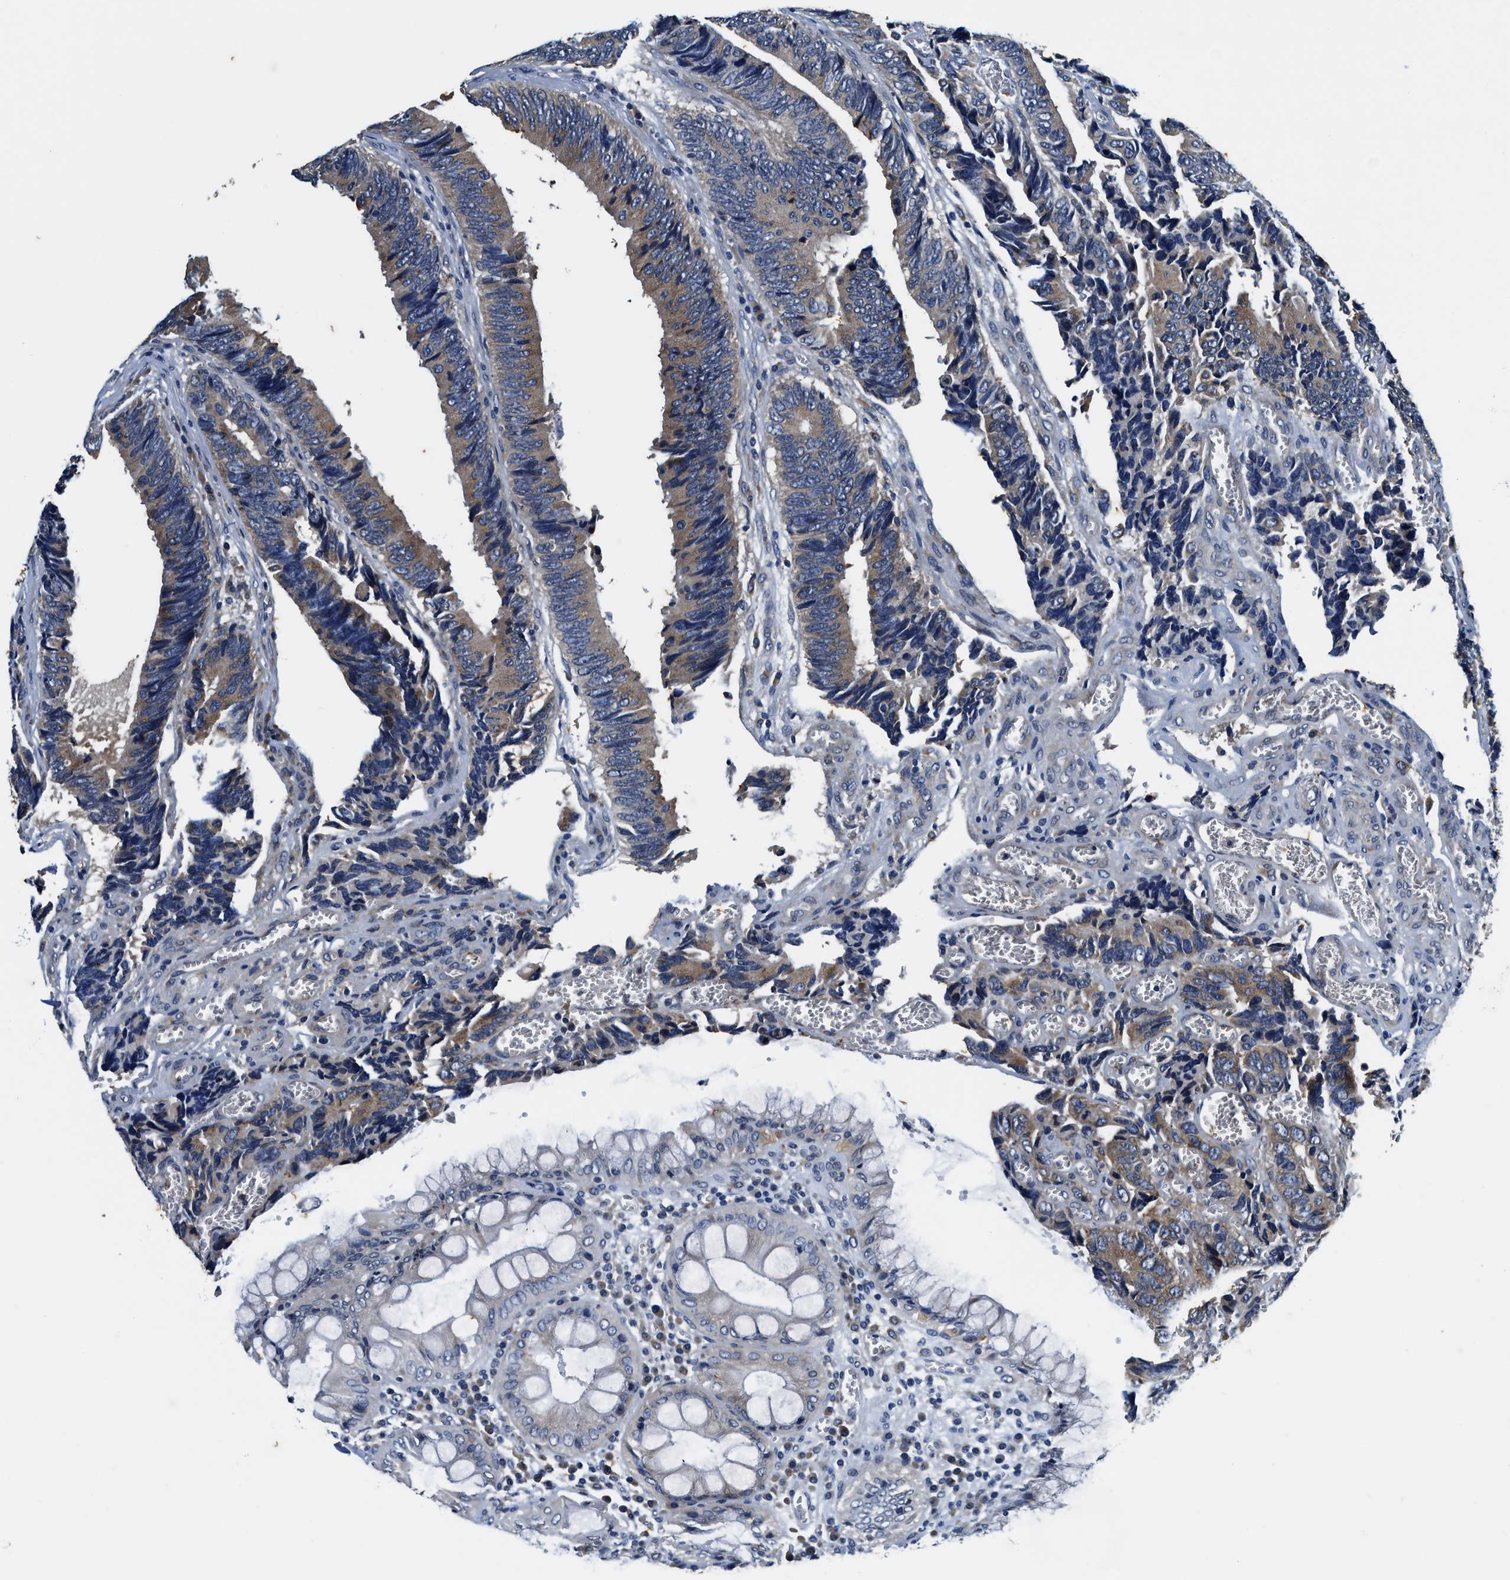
{"staining": {"intensity": "moderate", "quantity": ">75%", "location": "cytoplasmic/membranous"}, "tissue": "colorectal cancer", "cell_type": "Tumor cells", "image_type": "cancer", "snomed": [{"axis": "morphology", "description": "Adenocarcinoma, NOS"}, {"axis": "topography", "description": "Colon"}], "caption": "Adenocarcinoma (colorectal) stained with immunohistochemistry exhibits moderate cytoplasmic/membranous staining in about >75% of tumor cells.", "gene": "PI4KB", "patient": {"sex": "male", "age": 72}}